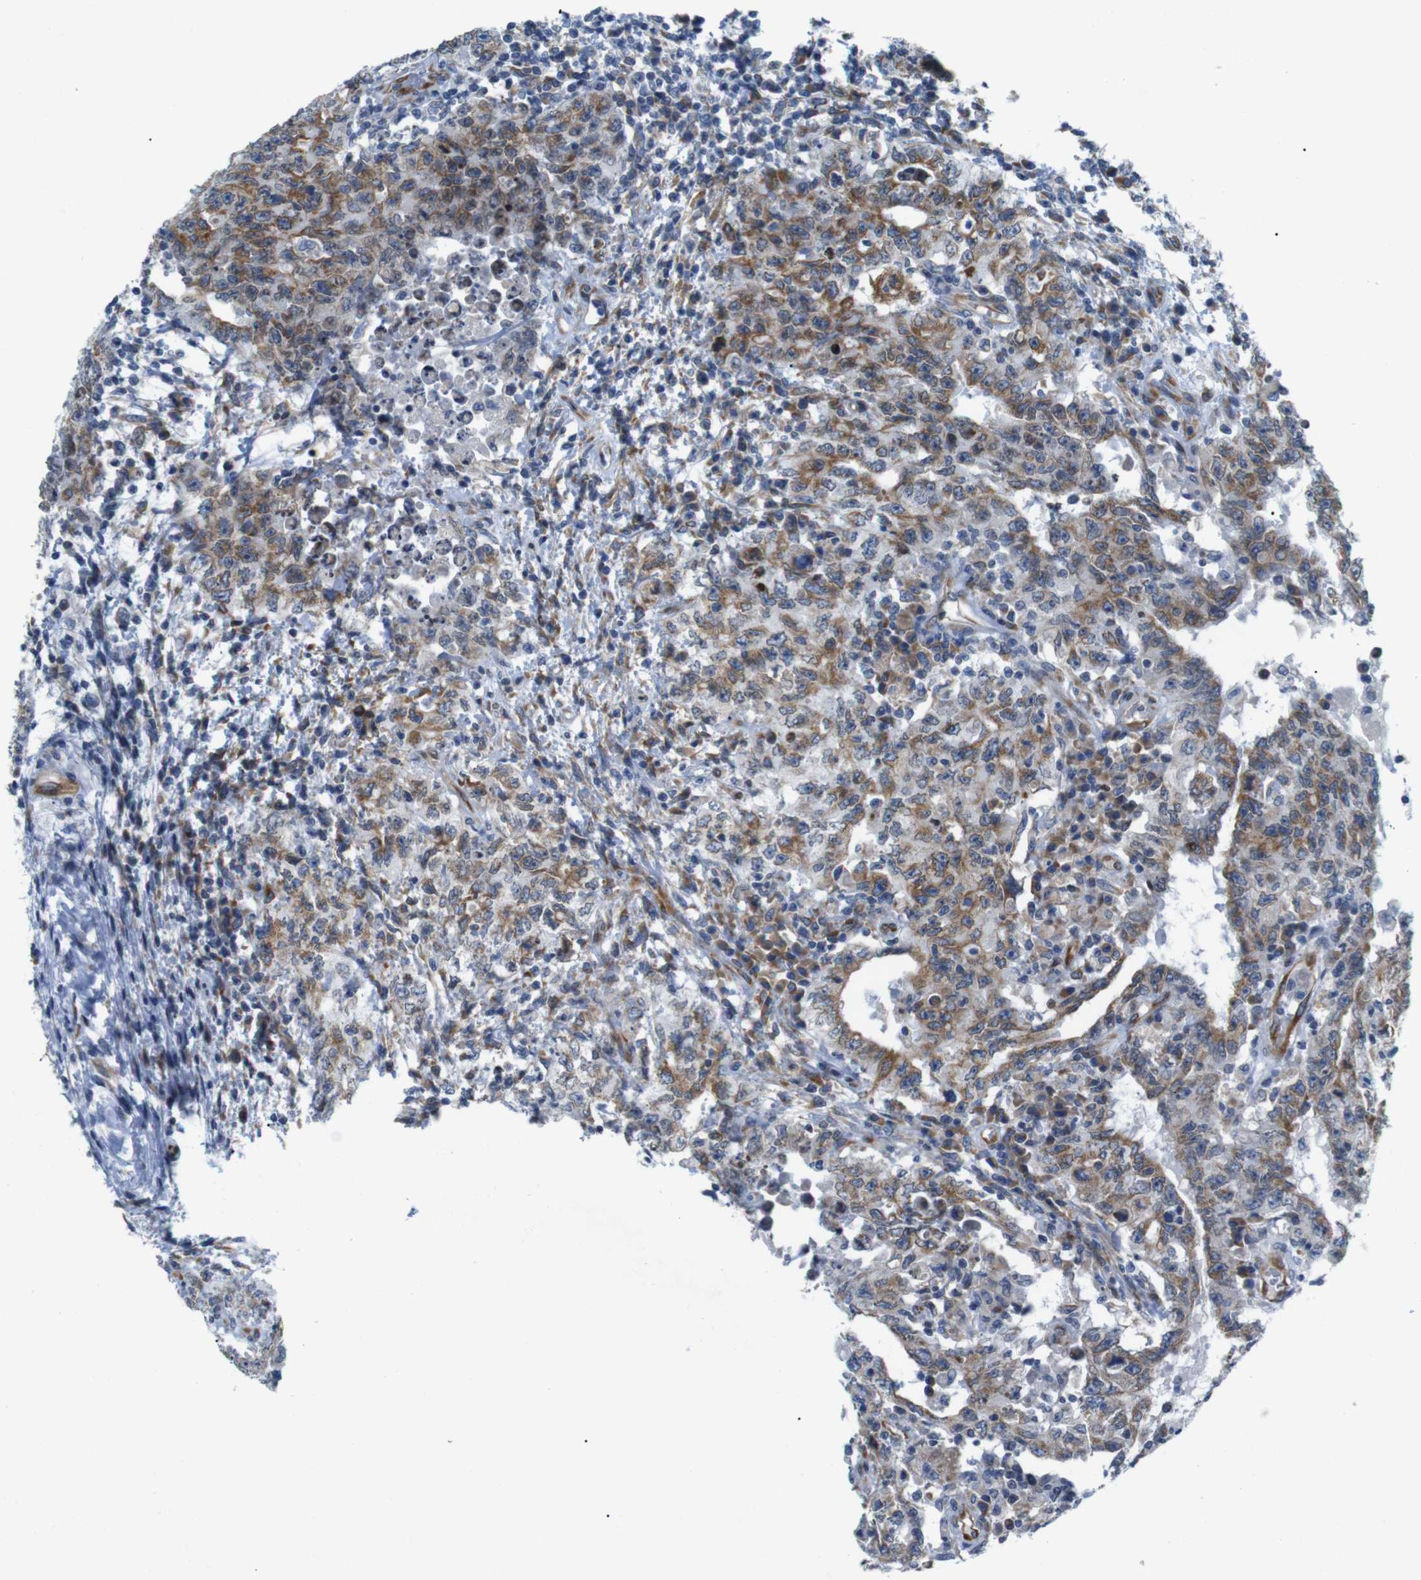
{"staining": {"intensity": "moderate", "quantity": ">75%", "location": "cytoplasmic/membranous"}, "tissue": "testis cancer", "cell_type": "Tumor cells", "image_type": "cancer", "snomed": [{"axis": "morphology", "description": "Carcinoma, Embryonal, NOS"}, {"axis": "topography", "description": "Testis"}], "caption": "An immunohistochemistry histopathology image of neoplastic tissue is shown. Protein staining in brown highlights moderate cytoplasmic/membranous positivity in testis cancer within tumor cells.", "gene": "HACD3", "patient": {"sex": "male", "age": 26}}